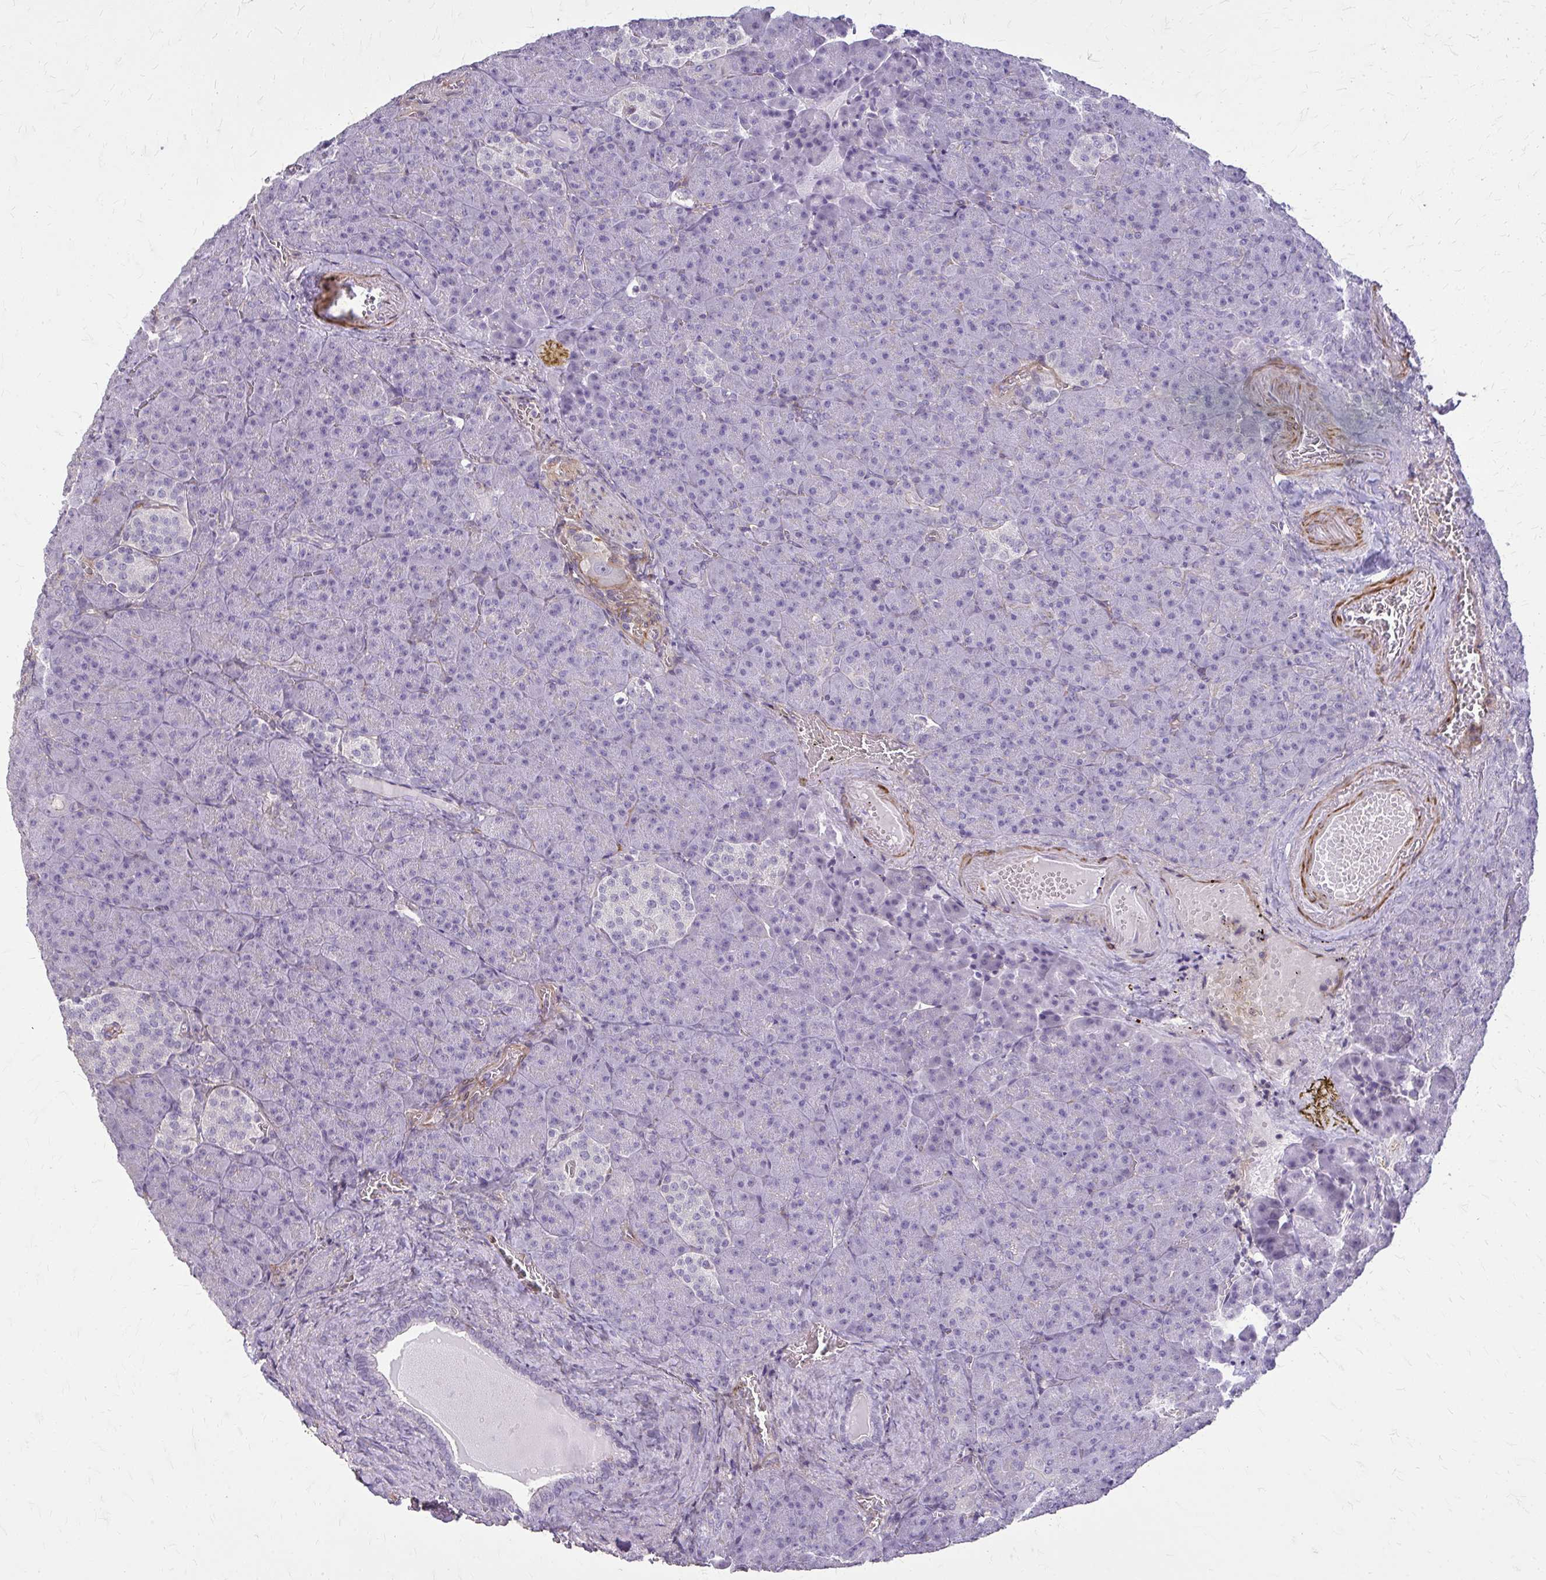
{"staining": {"intensity": "negative", "quantity": "none", "location": "none"}, "tissue": "pancreas", "cell_type": "Exocrine glandular cells", "image_type": "normal", "snomed": [{"axis": "morphology", "description": "Normal tissue, NOS"}, {"axis": "topography", "description": "Pancreas"}], "caption": "Immunohistochemistry (IHC) histopathology image of normal pancreas stained for a protein (brown), which shows no positivity in exocrine glandular cells.", "gene": "TENM4", "patient": {"sex": "female", "age": 74}}